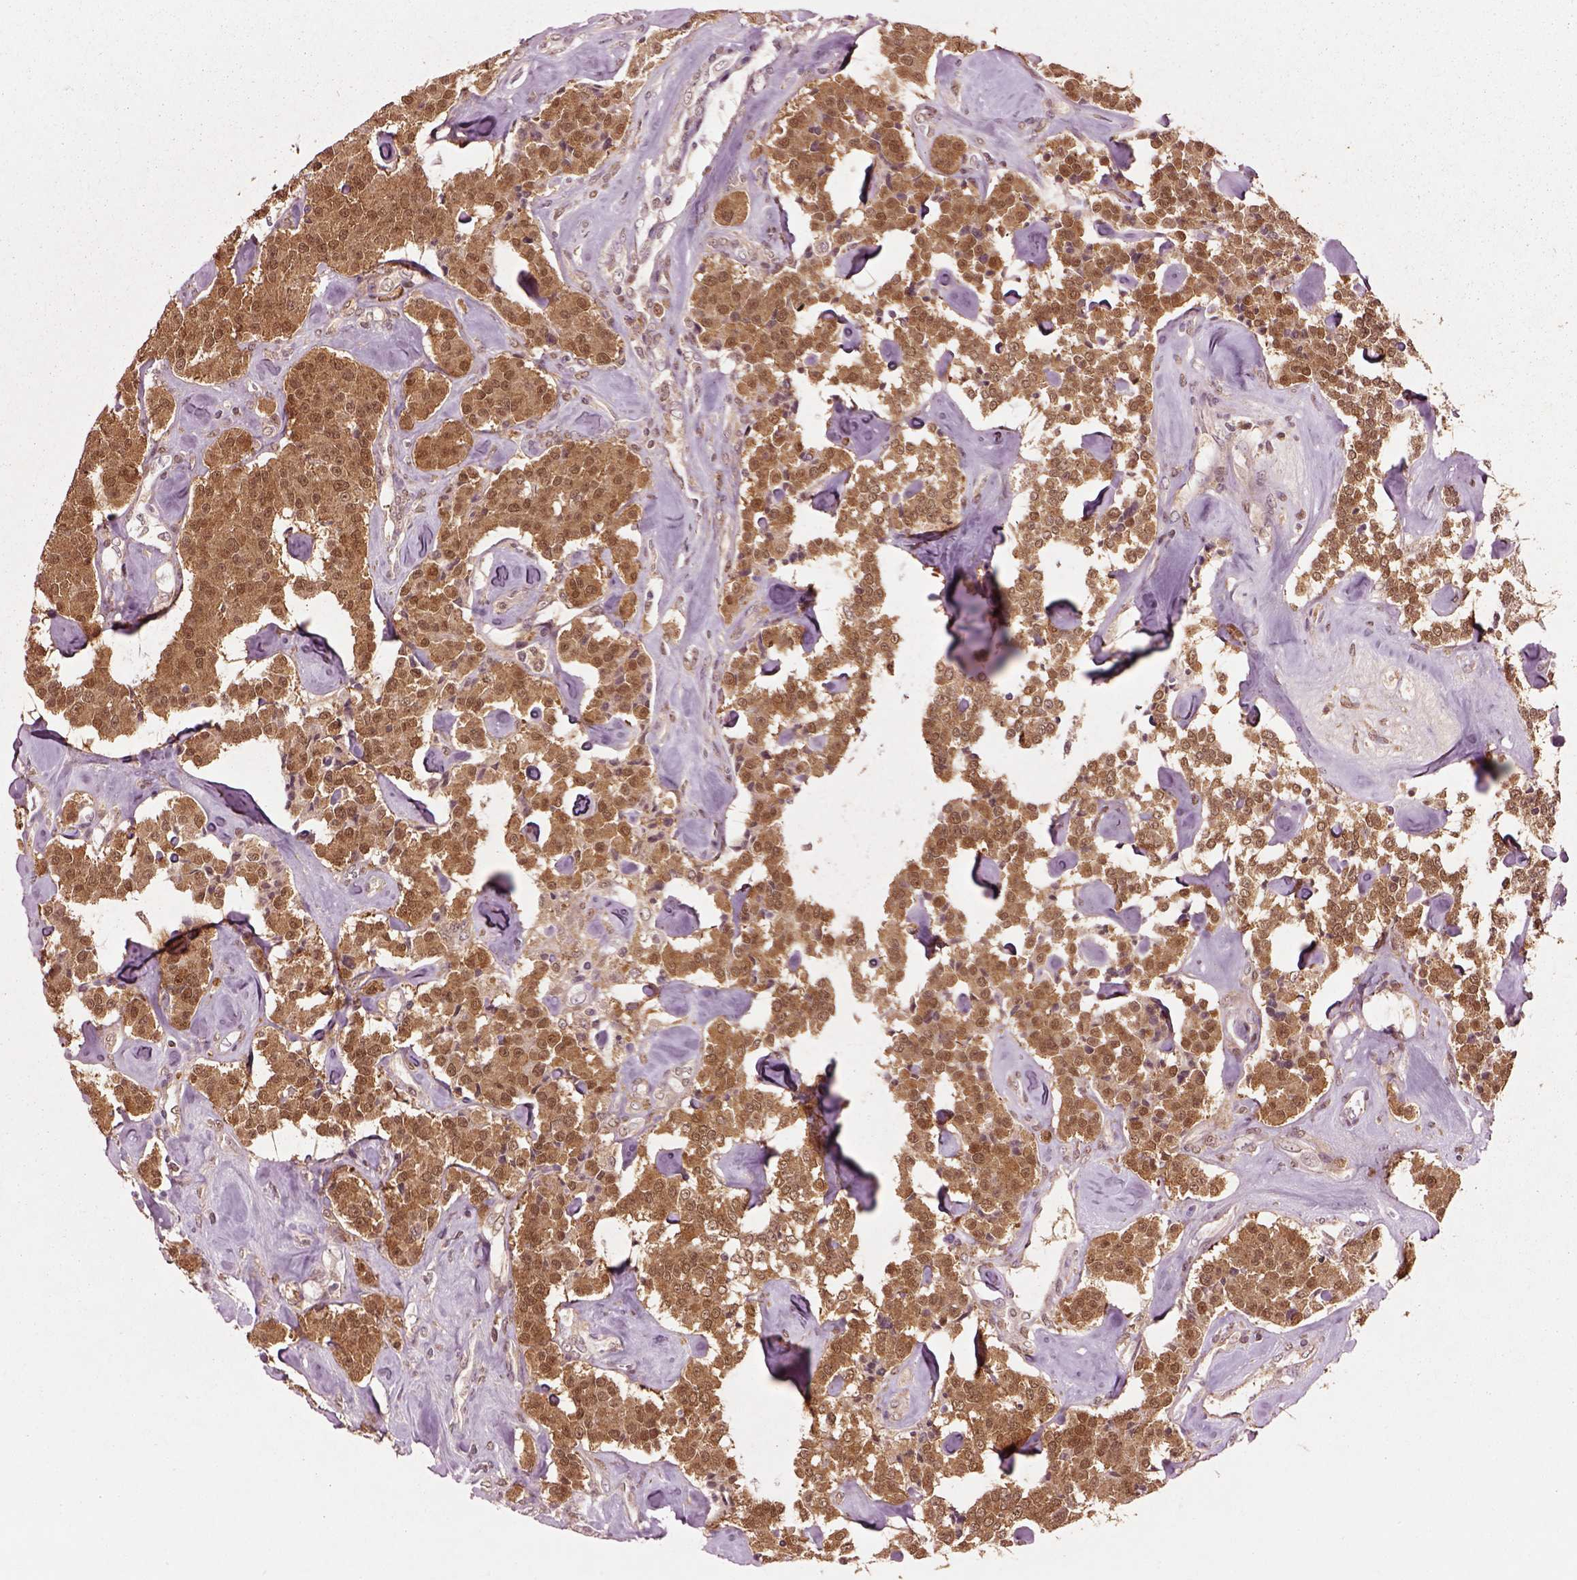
{"staining": {"intensity": "moderate", "quantity": ">75%", "location": "cytoplasmic/membranous,nuclear"}, "tissue": "carcinoid", "cell_type": "Tumor cells", "image_type": "cancer", "snomed": [{"axis": "morphology", "description": "Carcinoid, malignant, NOS"}, {"axis": "topography", "description": "Pancreas"}], "caption": "Immunohistochemical staining of human carcinoid displays medium levels of moderate cytoplasmic/membranous and nuclear positivity in approximately >75% of tumor cells.", "gene": "MDP1", "patient": {"sex": "male", "age": 41}}